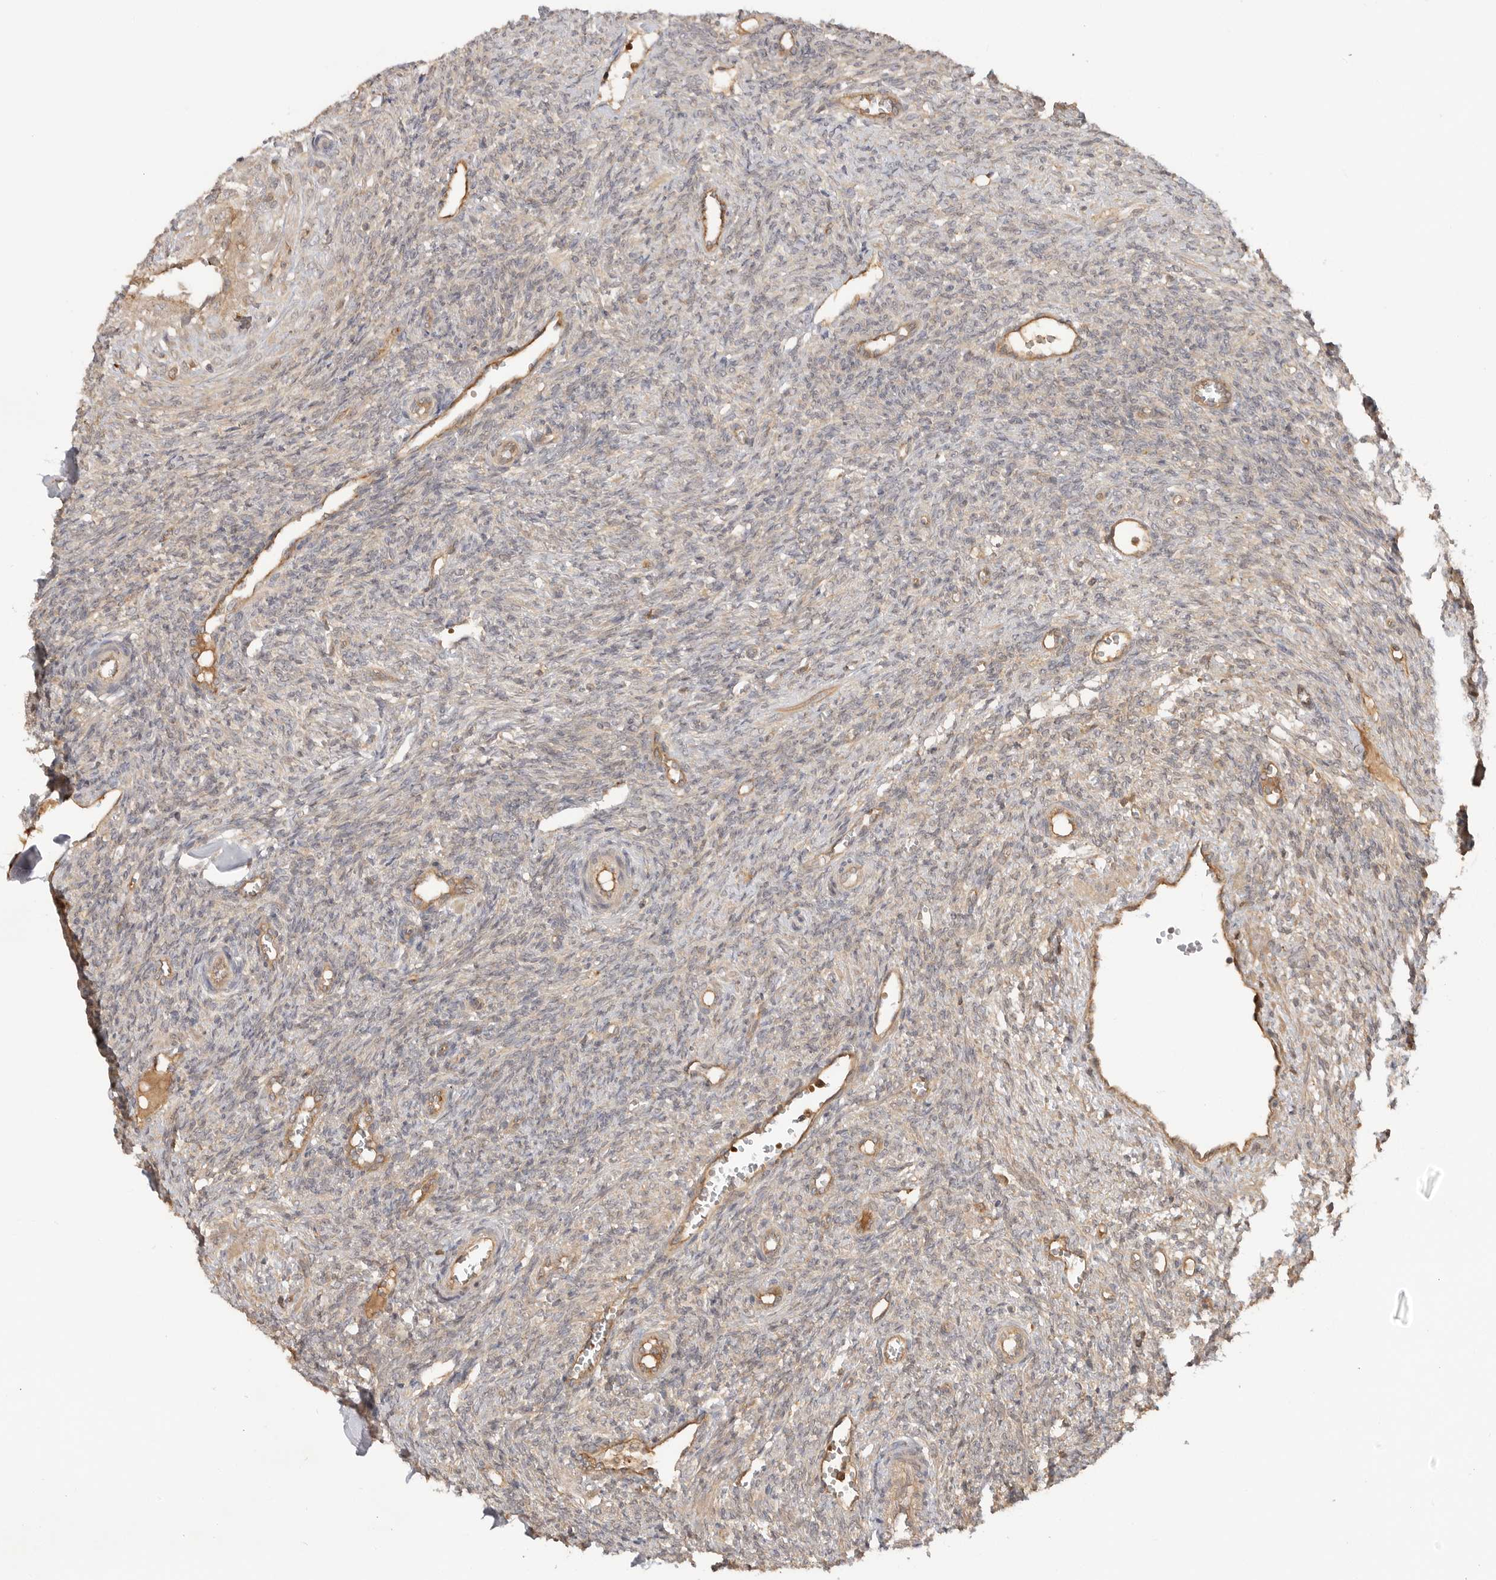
{"staining": {"intensity": "weak", "quantity": "<25%", "location": "cytoplasmic/membranous"}, "tissue": "ovary", "cell_type": "Ovarian stroma cells", "image_type": "normal", "snomed": [{"axis": "morphology", "description": "Normal tissue, NOS"}, {"axis": "topography", "description": "Ovary"}], "caption": "Ovary stained for a protein using immunohistochemistry shows no expression ovarian stroma cells.", "gene": "CLDN12", "patient": {"sex": "female", "age": 41}}